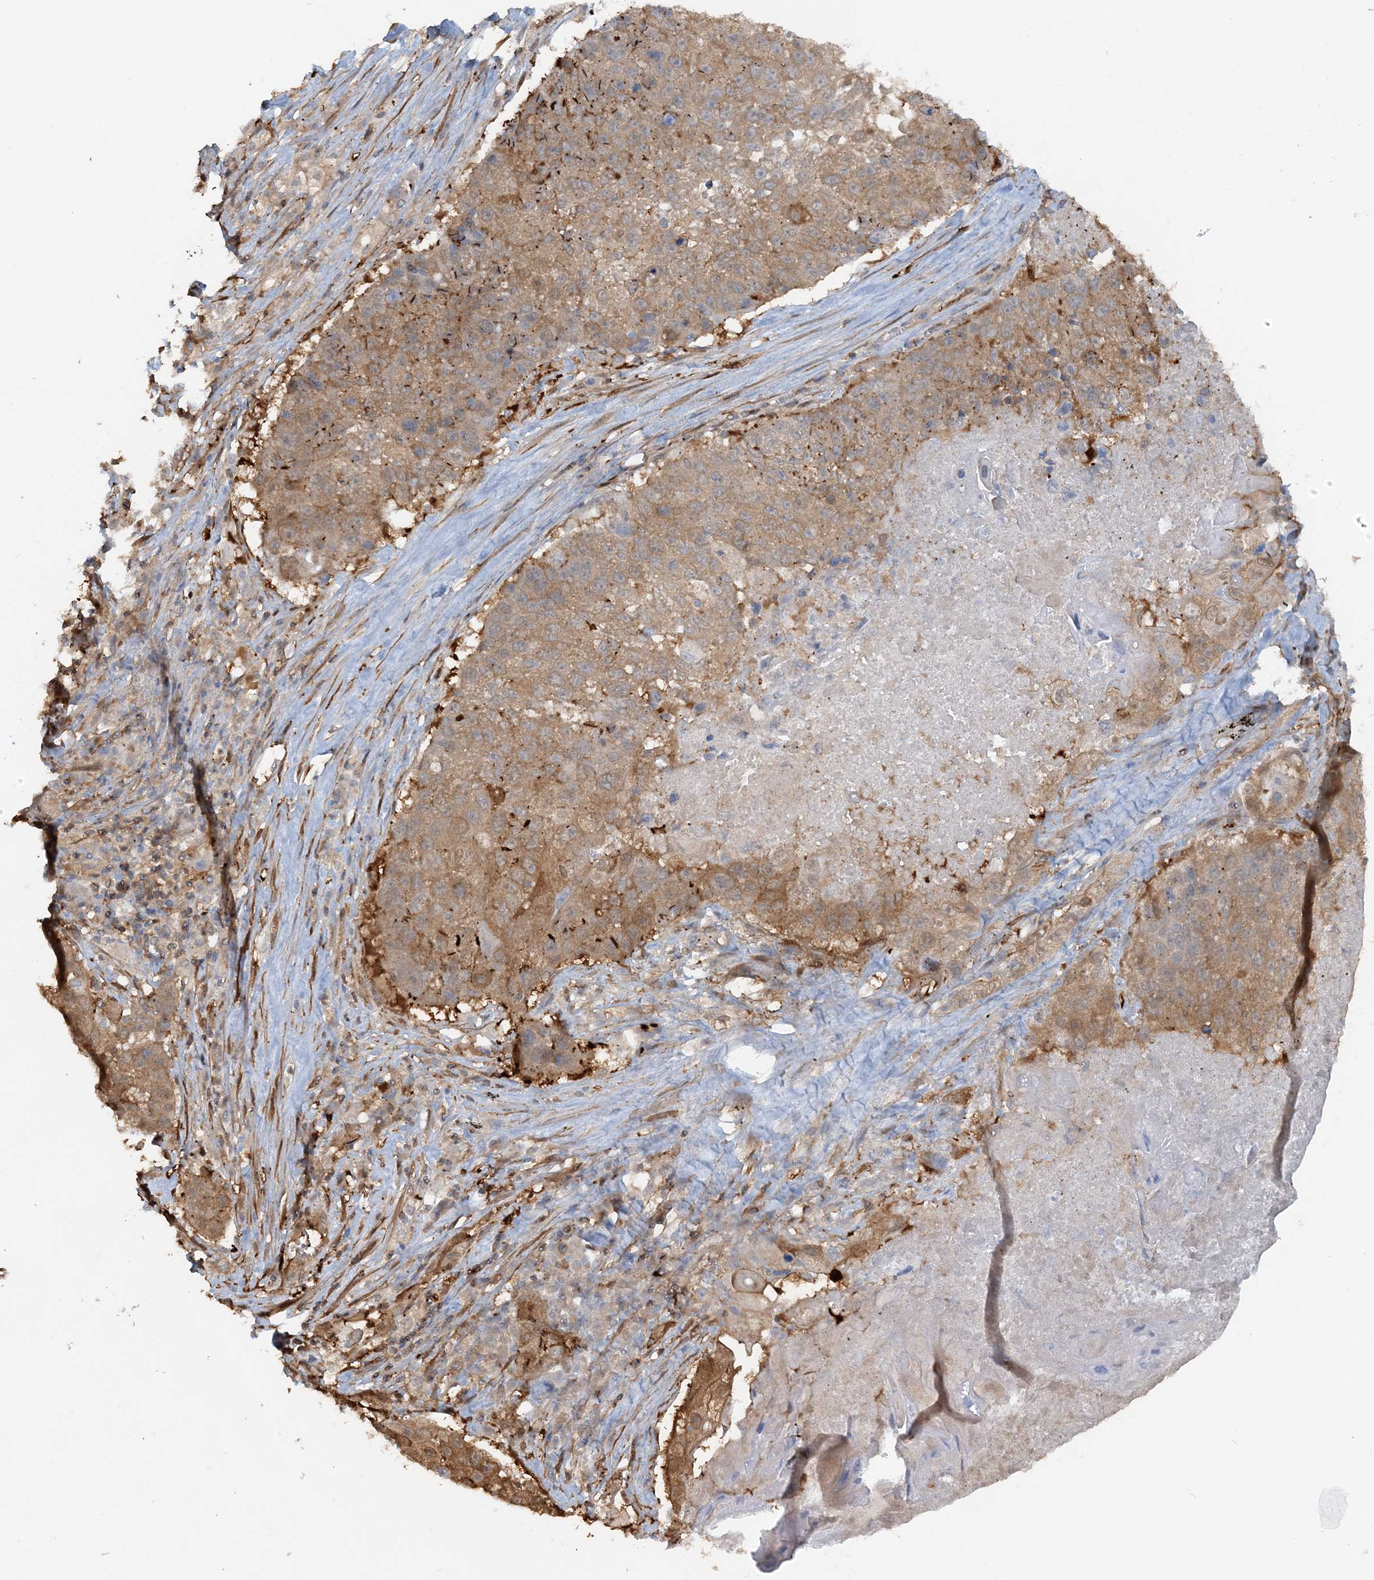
{"staining": {"intensity": "moderate", "quantity": ">75%", "location": "cytoplasmic/membranous"}, "tissue": "lung cancer", "cell_type": "Tumor cells", "image_type": "cancer", "snomed": [{"axis": "morphology", "description": "Squamous cell carcinoma, NOS"}, {"axis": "topography", "description": "Lung"}], "caption": "The immunohistochemical stain shows moderate cytoplasmic/membranous expression in tumor cells of lung cancer (squamous cell carcinoma) tissue. (DAB = brown stain, brightfield microscopy at high magnification).", "gene": "DSTN", "patient": {"sex": "male", "age": 61}}